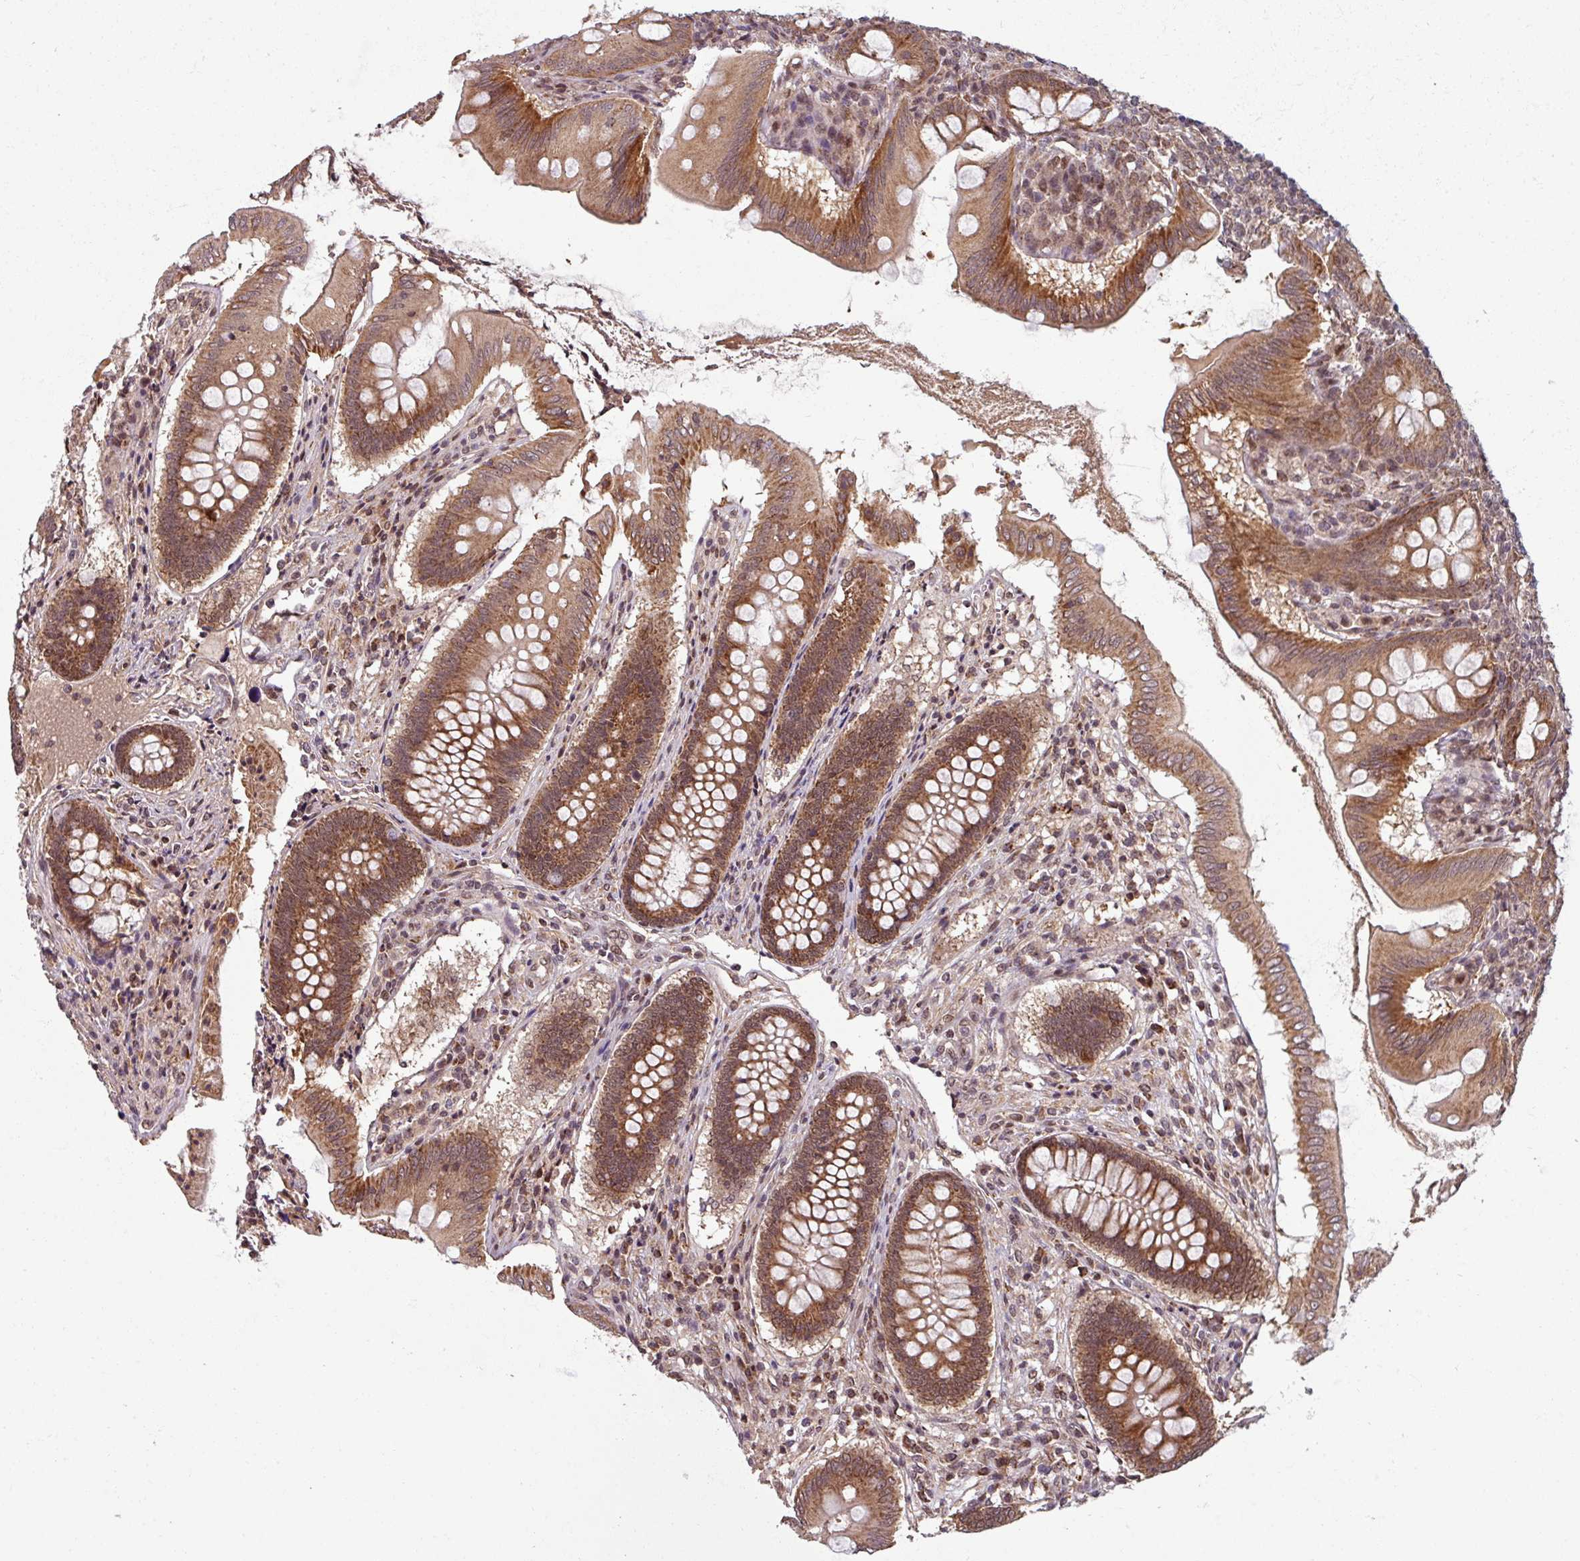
{"staining": {"intensity": "moderate", "quantity": ">75%", "location": "cytoplasmic/membranous,nuclear"}, "tissue": "appendix", "cell_type": "Glandular cells", "image_type": "normal", "snomed": [{"axis": "morphology", "description": "Normal tissue, NOS"}, {"axis": "topography", "description": "Appendix"}], "caption": "Immunohistochemical staining of unremarkable human appendix displays >75% levels of moderate cytoplasmic/membranous,nuclear protein positivity in about >75% of glandular cells. Immunohistochemistry (ihc) stains the protein in brown and the nuclei are stained blue.", "gene": "SWI5", "patient": {"sex": "female", "age": 51}}